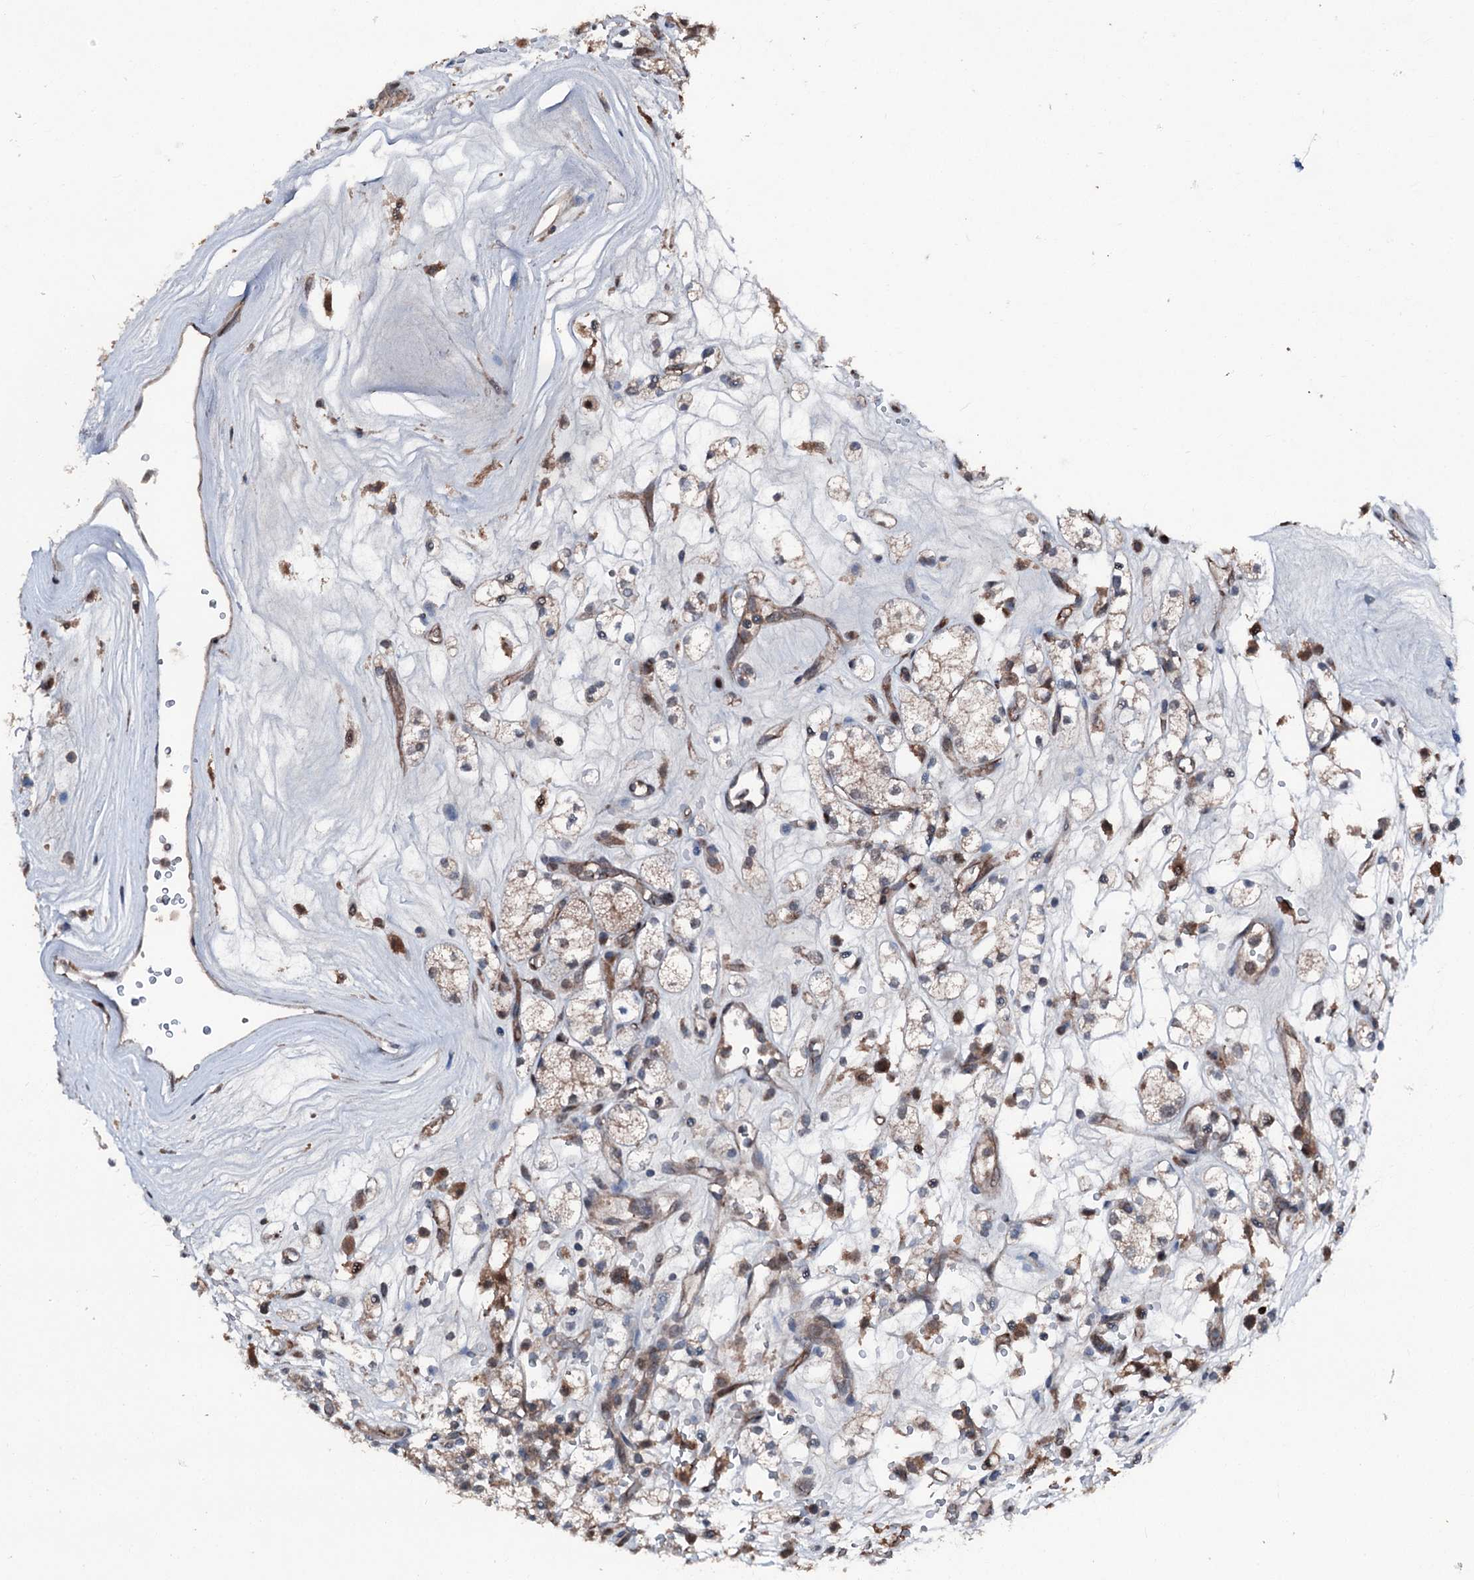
{"staining": {"intensity": "moderate", "quantity": "25%-75%", "location": "cytoplasmic/membranous"}, "tissue": "renal cancer", "cell_type": "Tumor cells", "image_type": "cancer", "snomed": [{"axis": "morphology", "description": "Adenocarcinoma, NOS"}, {"axis": "topography", "description": "Kidney"}], "caption": "Immunohistochemistry (IHC) histopathology image of neoplastic tissue: adenocarcinoma (renal) stained using immunohistochemistry exhibits medium levels of moderate protein expression localized specifically in the cytoplasmic/membranous of tumor cells, appearing as a cytoplasmic/membranous brown color.", "gene": "PSMD13", "patient": {"sex": "male", "age": 77}}